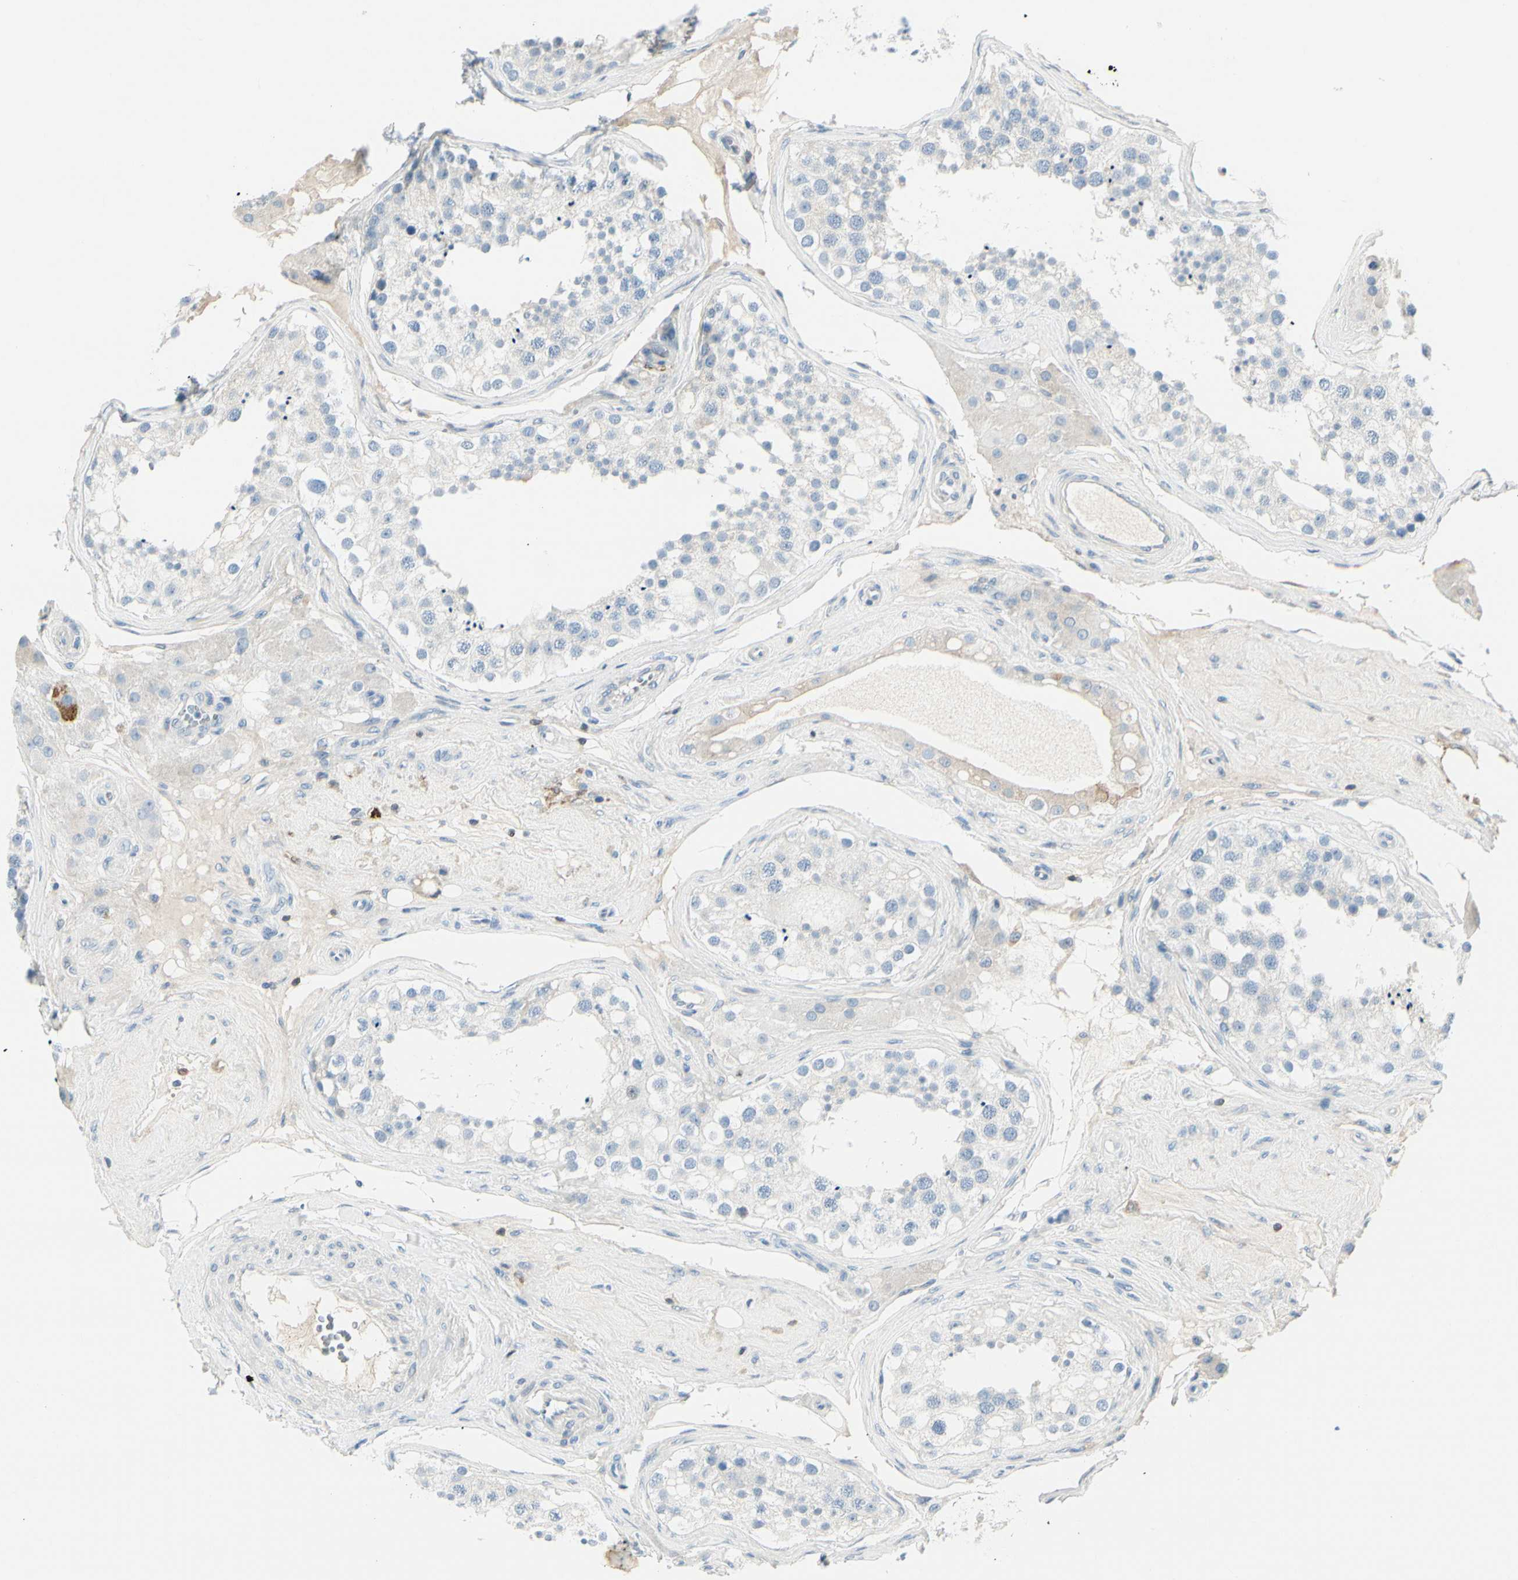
{"staining": {"intensity": "negative", "quantity": "none", "location": "none"}, "tissue": "testis", "cell_type": "Cells in seminiferous ducts", "image_type": "normal", "snomed": [{"axis": "morphology", "description": "Normal tissue, NOS"}, {"axis": "topography", "description": "Testis"}], "caption": "Immunohistochemistry (IHC) photomicrograph of benign testis: testis stained with DAB (3,3'-diaminobenzidine) displays no significant protein staining in cells in seminiferous ducts.", "gene": "TRAF1", "patient": {"sex": "male", "age": 68}}